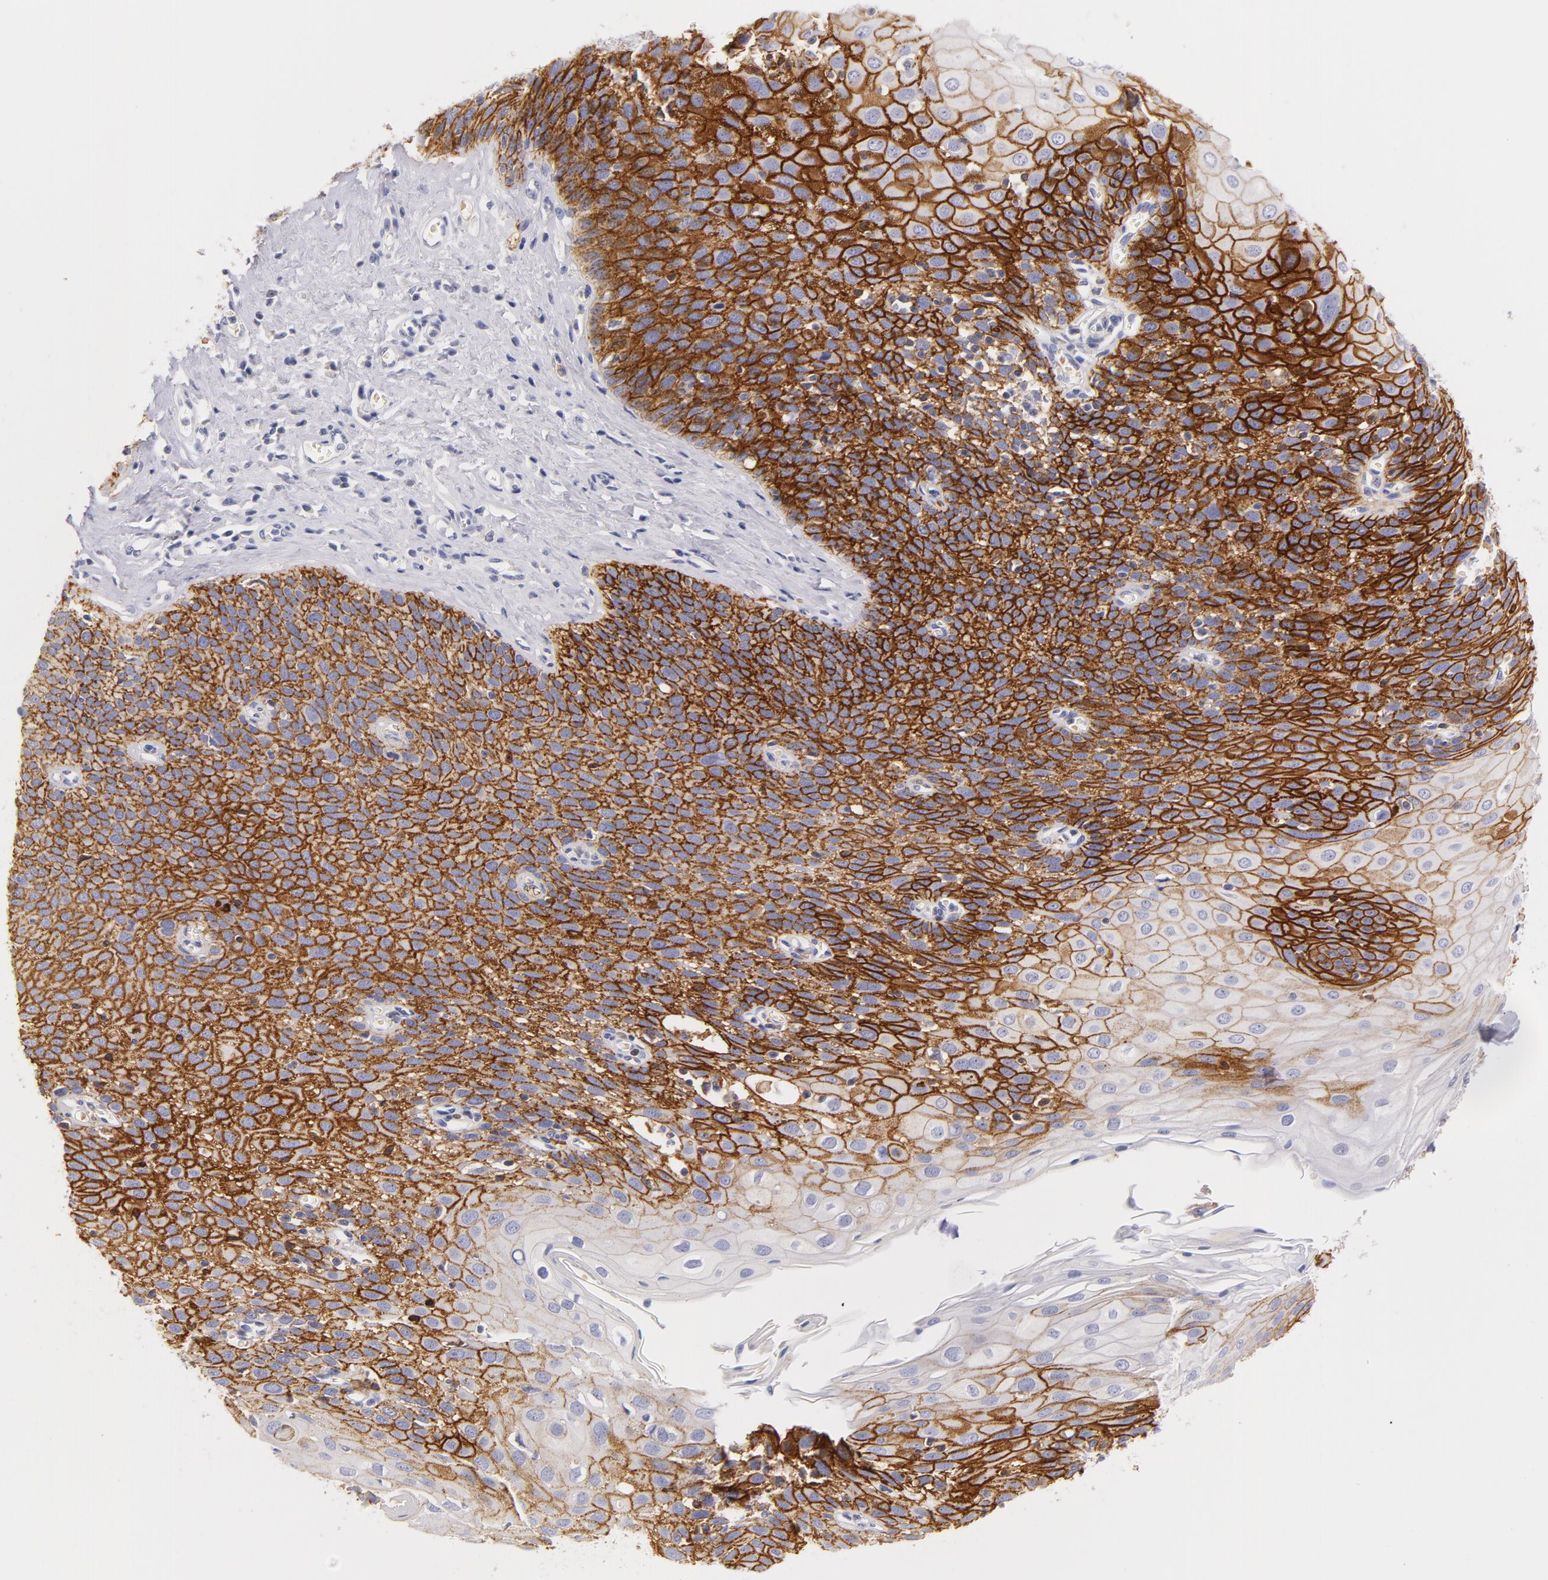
{"staining": {"intensity": "strong", "quantity": ">75%", "location": "cytoplasmic/membranous"}, "tissue": "esophagus", "cell_type": "Squamous epithelial cells", "image_type": "normal", "snomed": [{"axis": "morphology", "description": "Normal tissue, NOS"}, {"axis": "topography", "description": "Esophagus"}], "caption": "A micrograph showing strong cytoplasmic/membranous positivity in approximately >75% of squamous epithelial cells in normal esophagus, as visualized by brown immunohistochemical staining.", "gene": "CD44", "patient": {"sex": "male", "age": 65}}